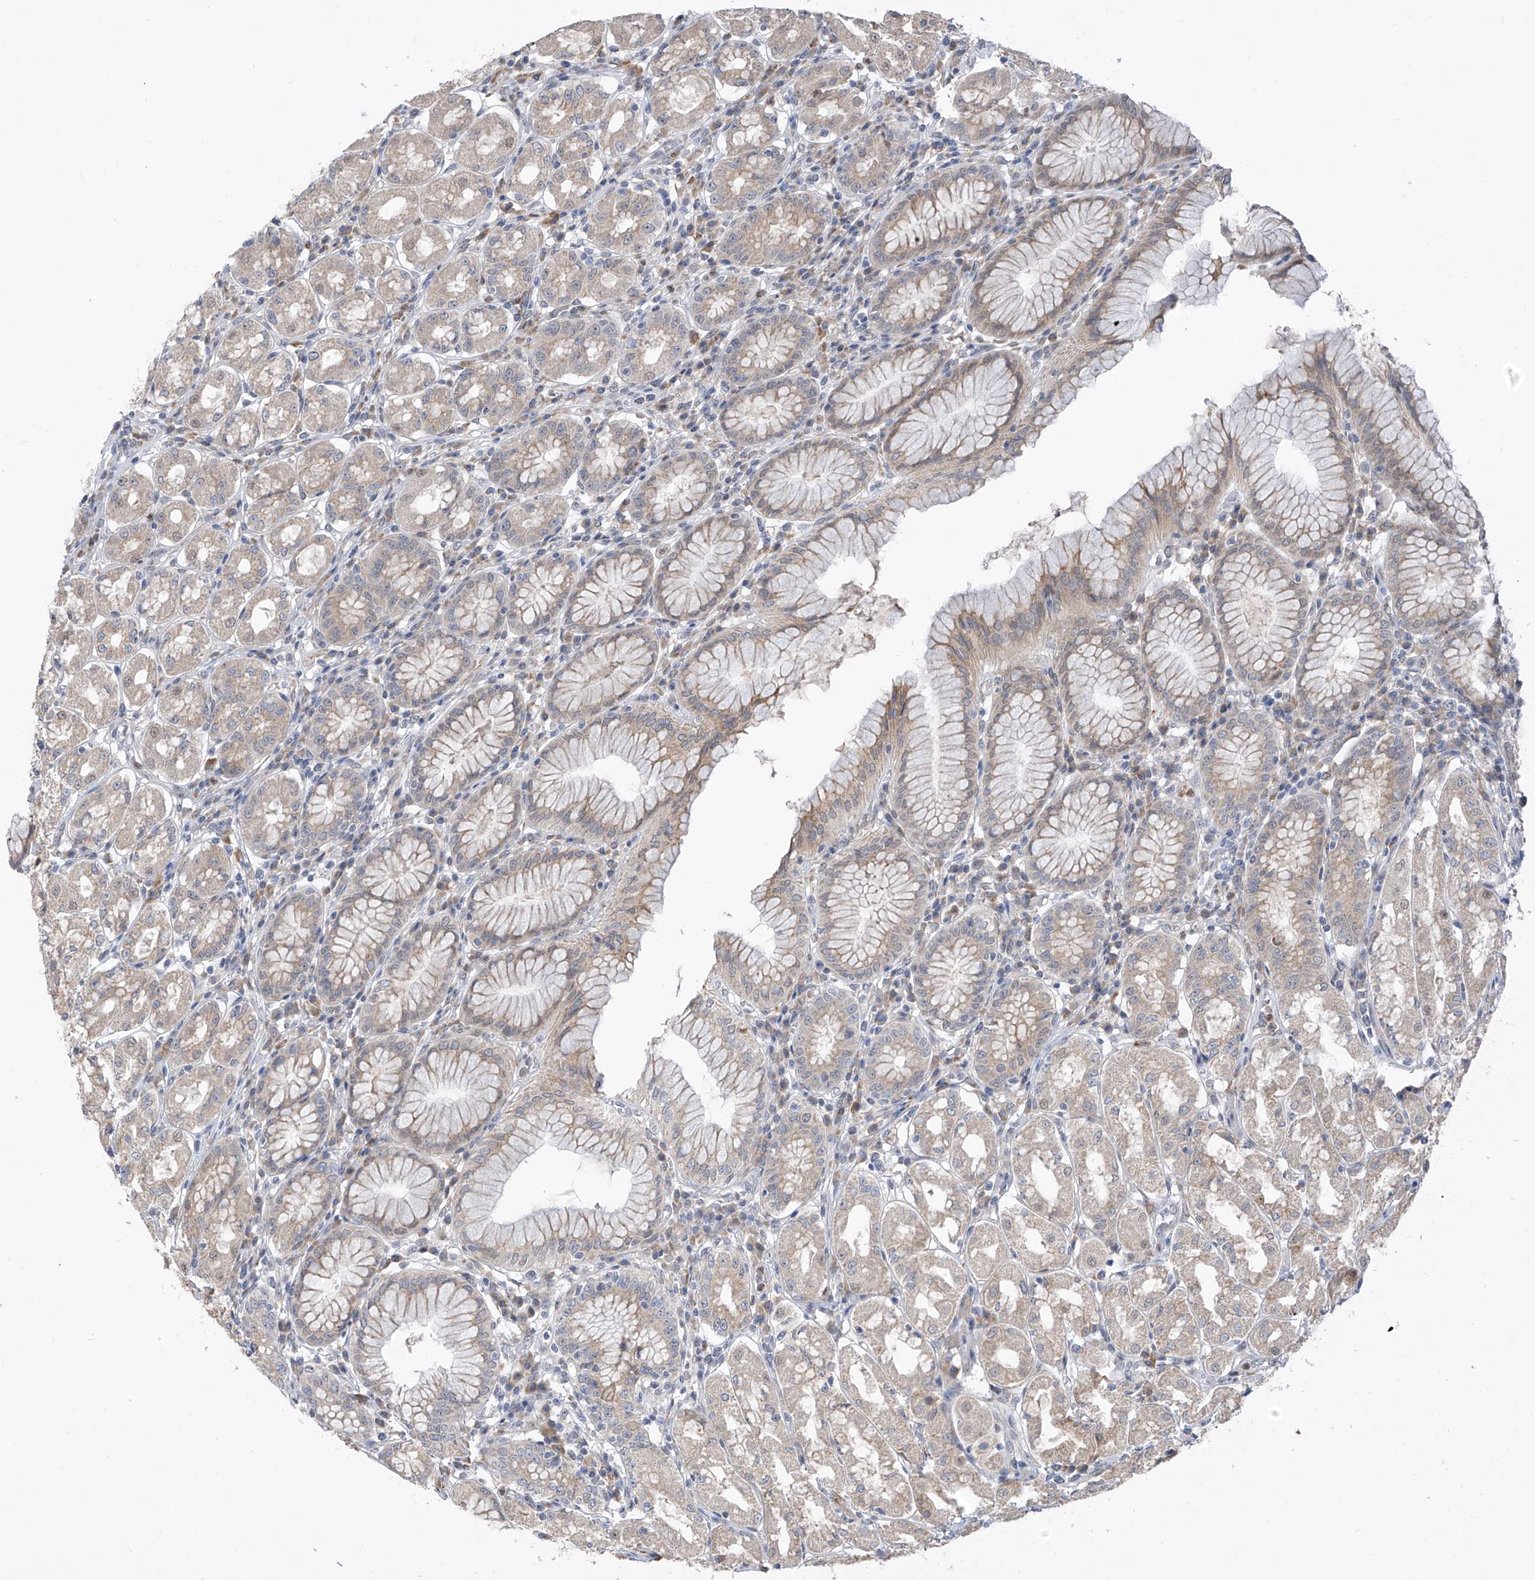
{"staining": {"intensity": "weak", "quantity": "25%-75%", "location": "cytoplasmic/membranous"}, "tissue": "stomach", "cell_type": "Glandular cells", "image_type": "normal", "snomed": [{"axis": "morphology", "description": "Normal tissue, NOS"}, {"axis": "topography", "description": "Stomach"}, {"axis": "topography", "description": "Stomach, lower"}], "caption": "A photomicrograph showing weak cytoplasmic/membranous expression in about 25%-75% of glandular cells in normal stomach, as visualized by brown immunohistochemical staining.", "gene": "CYP4V2", "patient": {"sex": "female", "age": 56}}